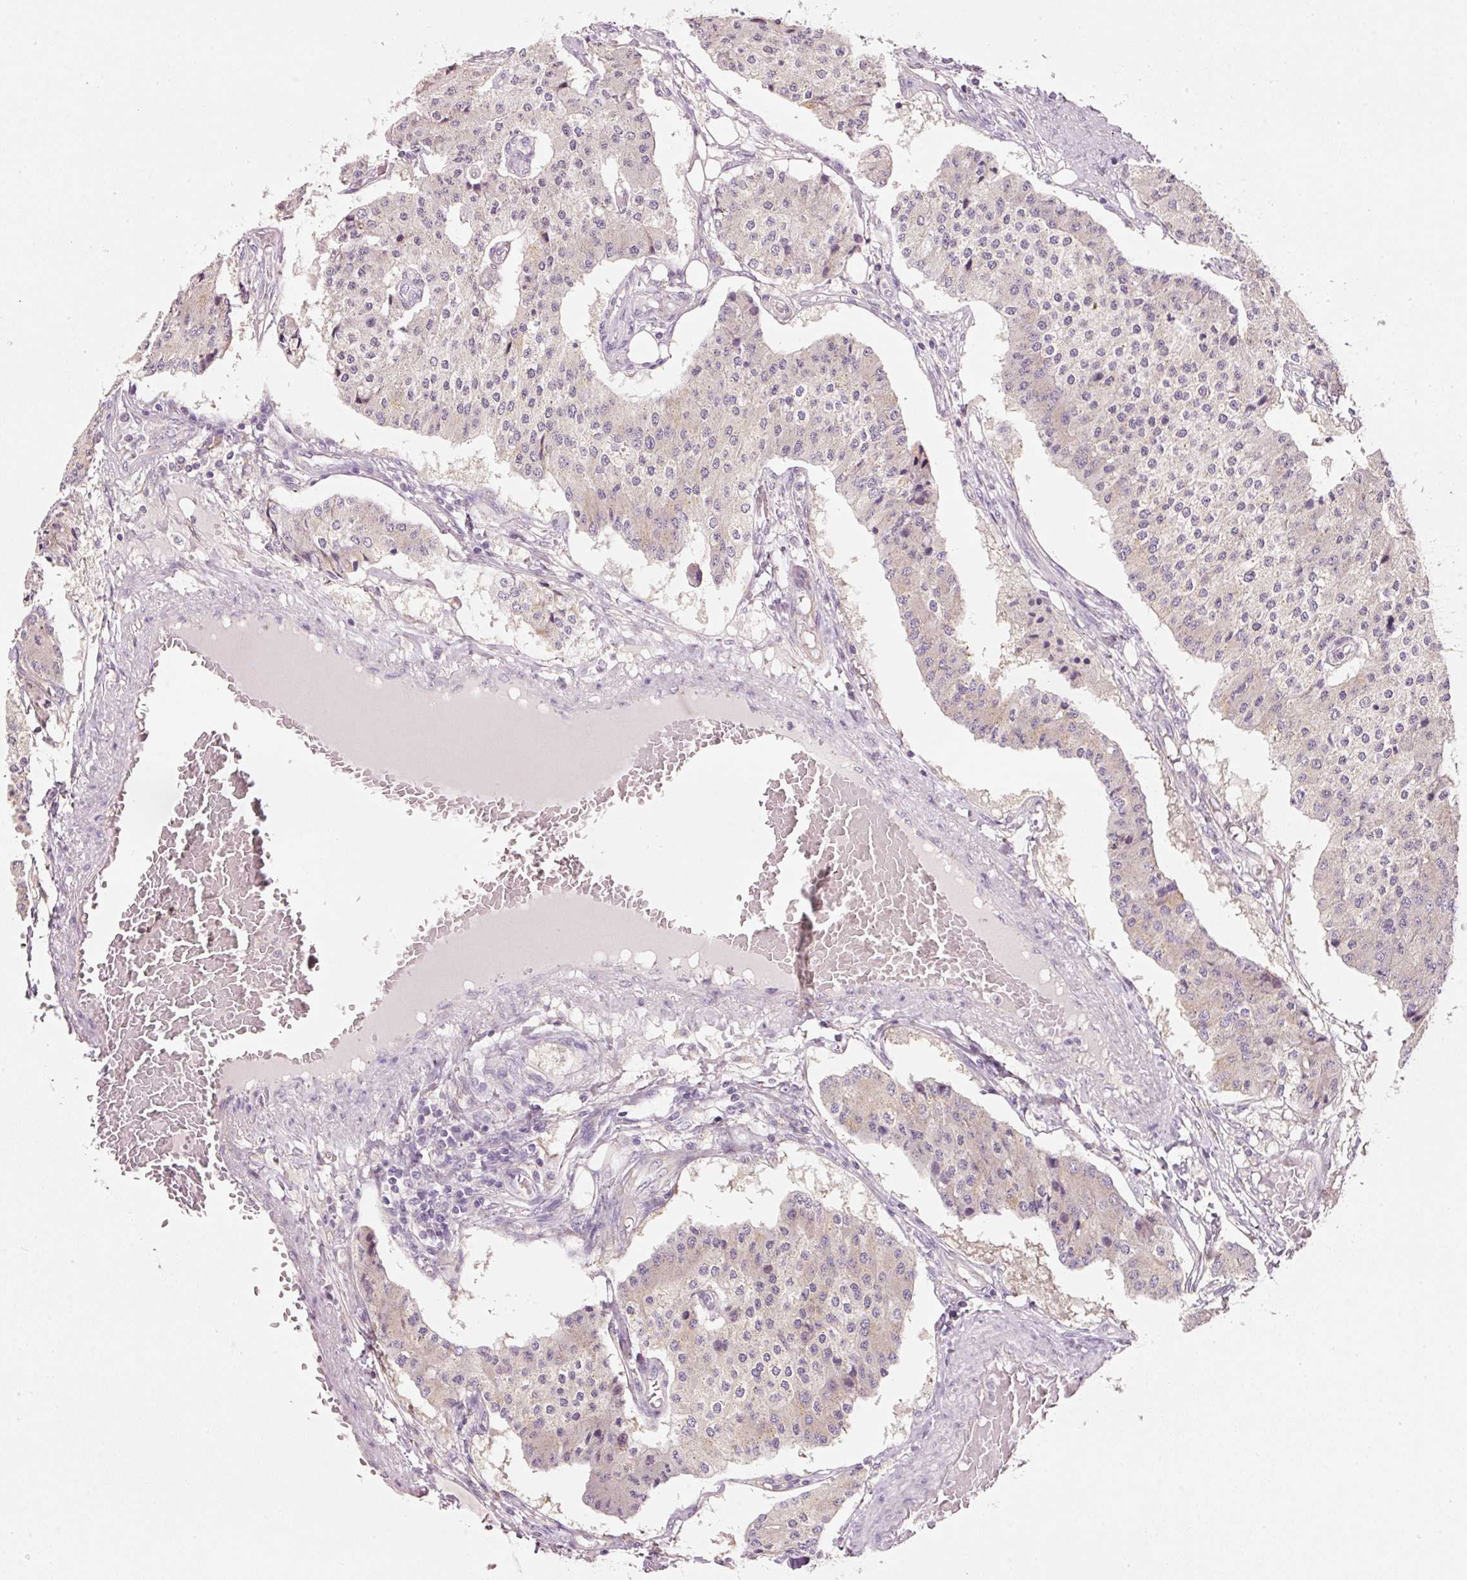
{"staining": {"intensity": "negative", "quantity": "none", "location": "none"}, "tissue": "carcinoid", "cell_type": "Tumor cells", "image_type": "cancer", "snomed": [{"axis": "morphology", "description": "Carcinoid, malignant, NOS"}, {"axis": "topography", "description": "Colon"}], "caption": "This is a image of immunohistochemistry (IHC) staining of carcinoid, which shows no staining in tumor cells.", "gene": "RNF167", "patient": {"sex": "female", "age": 52}}